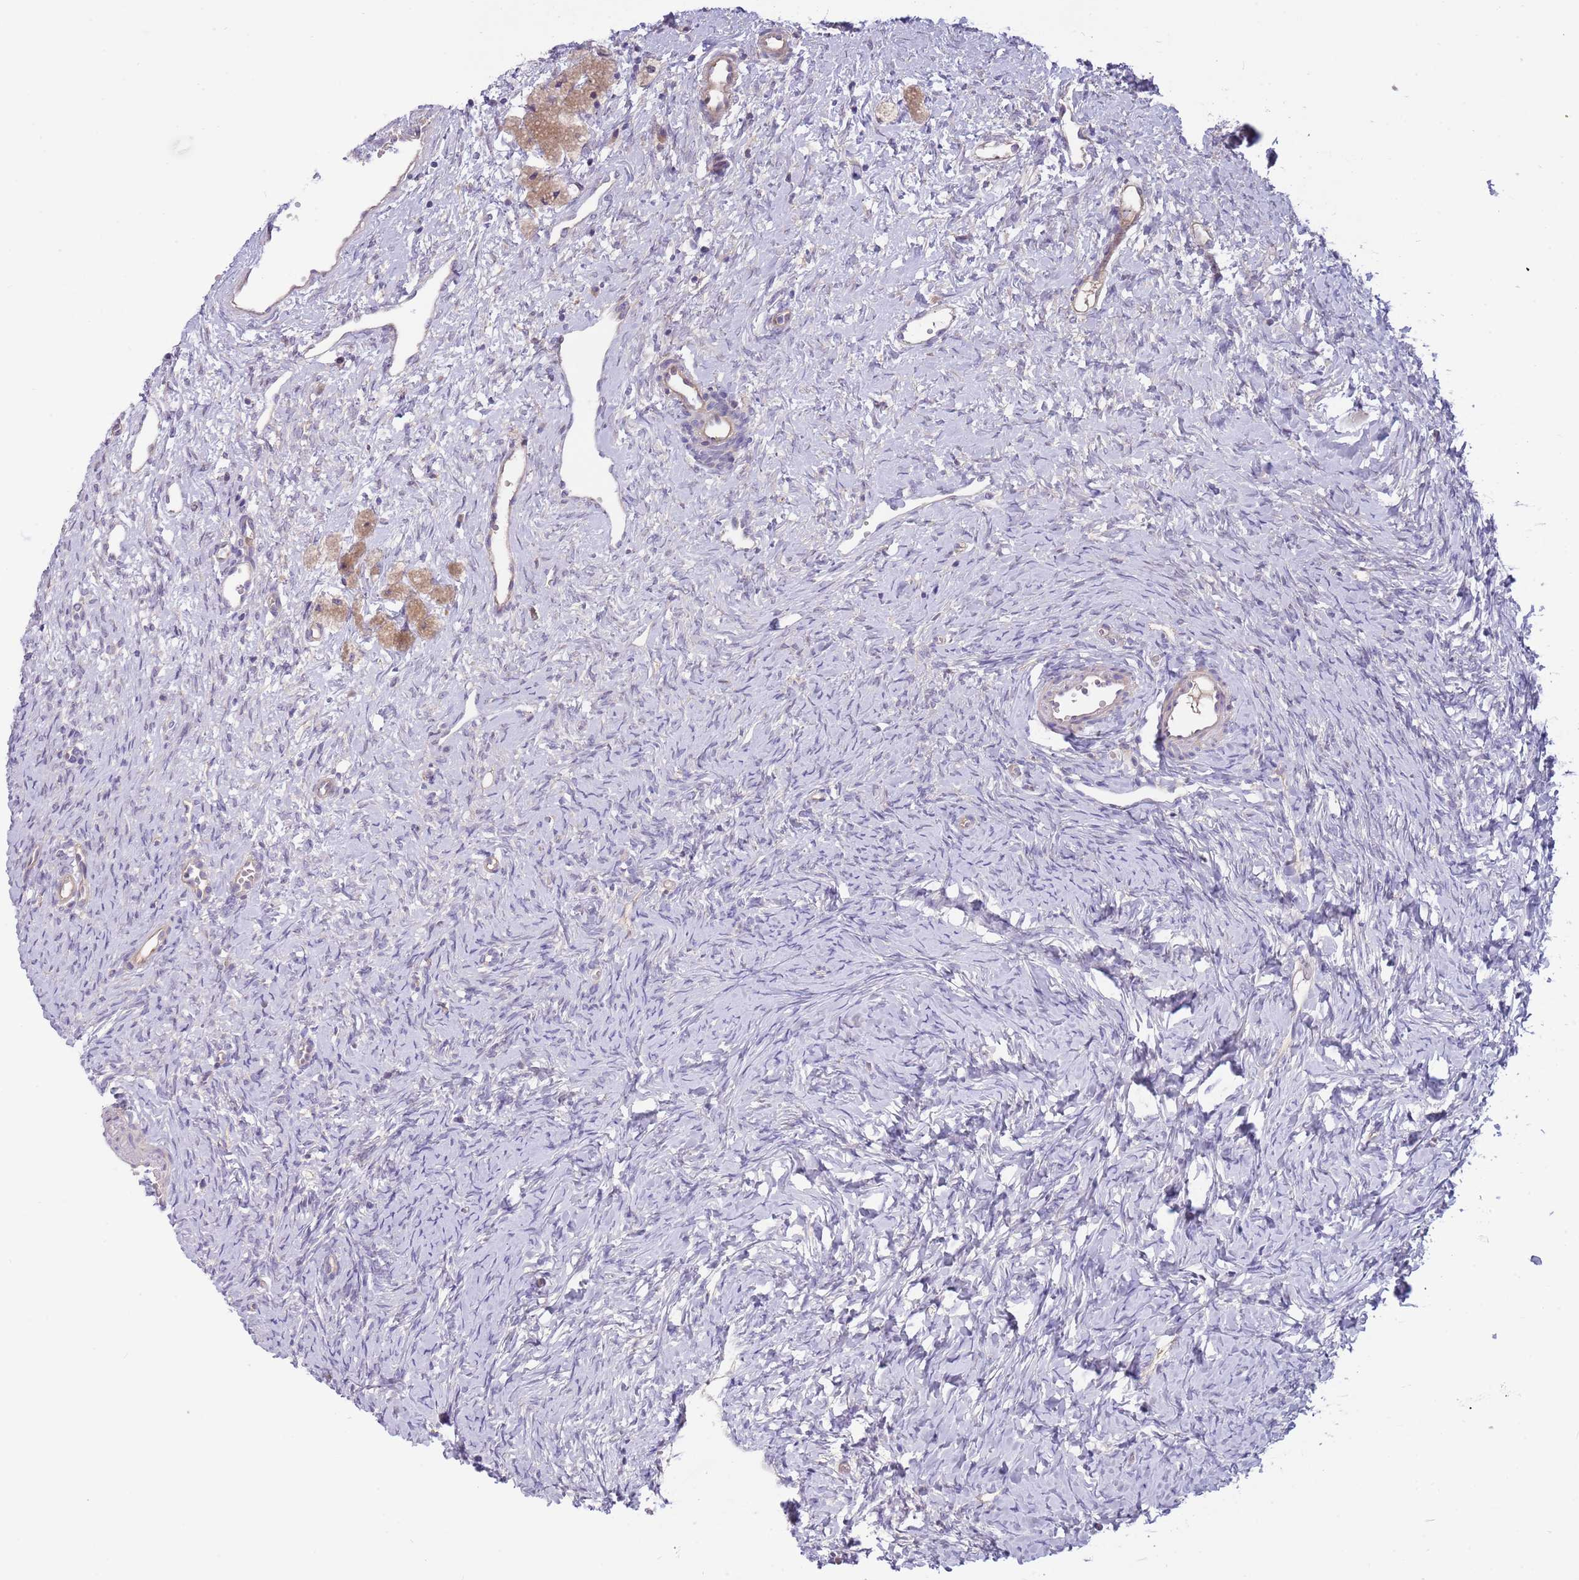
{"staining": {"intensity": "negative", "quantity": "none", "location": "none"}, "tissue": "ovary", "cell_type": "Follicle cells", "image_type": "normal", "snomed": [{"axis": "morphology", "description": "Normal tissue, NOS"}, {"axis": "topography", "description": "Ovary"}], "caption": "Immunohistochemical staining of benign ovary reveals no significant staining in follicle cells.", "gene": "CABYR", "patient": {"sex": "female", "age": 51}}